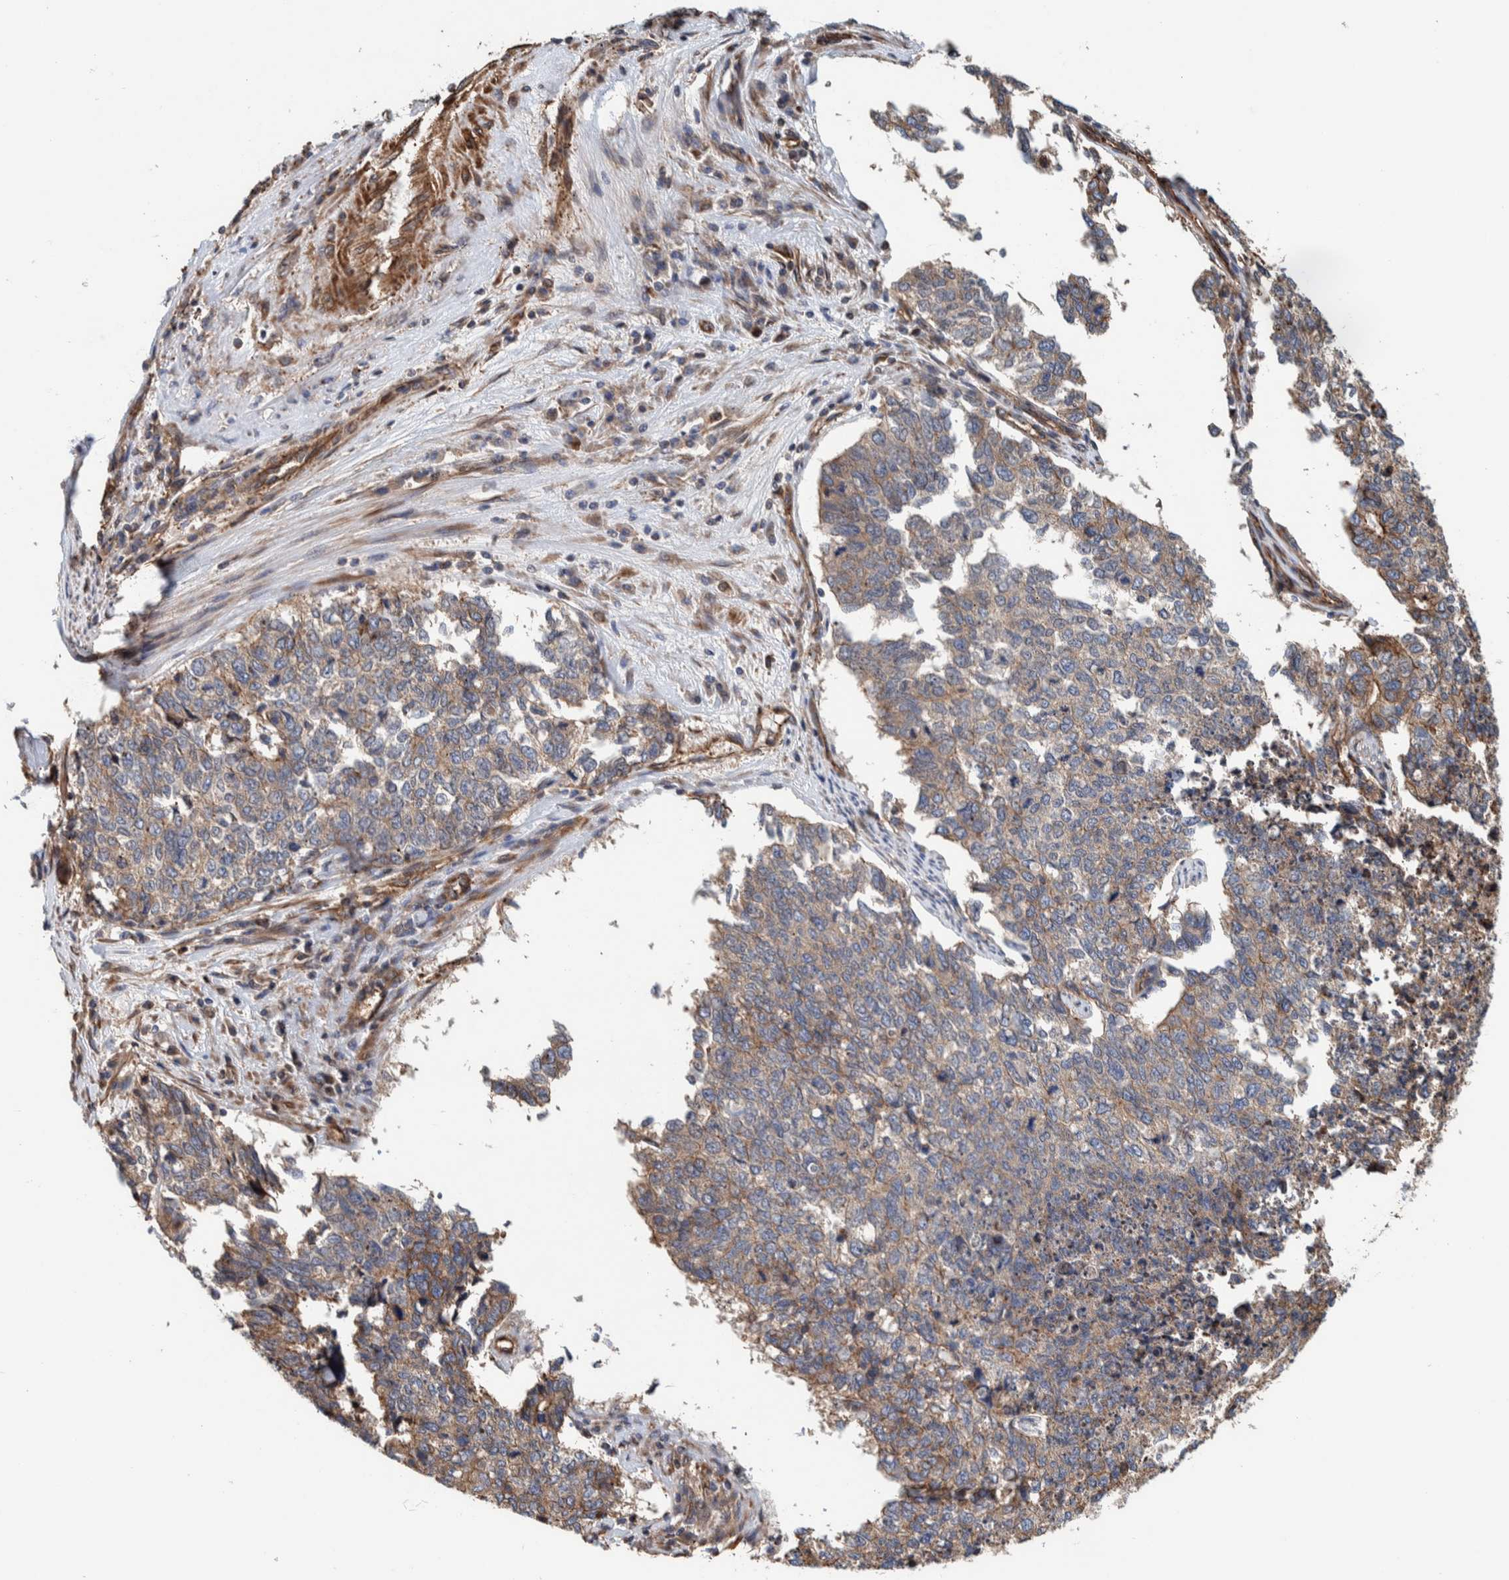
{"staining": {"intensity": "weak", "quantity": "<25%", "location": "cytoplasmic/membranous"}, "tissue": "cervical cancer", "cell_type": "Tumor cells", "image_type": "cancer", "snomed": [{"axis": "morphology", "description": "Squamous cell carcinoma, NOS"}, {"axis": "topography", "description": "Cervix"}], "caption": "Immunohistochemical staining of human squamous cell carcinoma (cervical) displays no significant positivity in tumor cells. (DAB (3,3'-diaminobenzidine) immunohistochemistry (IHC) visualized using brightfield microscopy, high magnification).", "gene": "PKD1L1", "patient": {"sex": "female", "age": 63}}